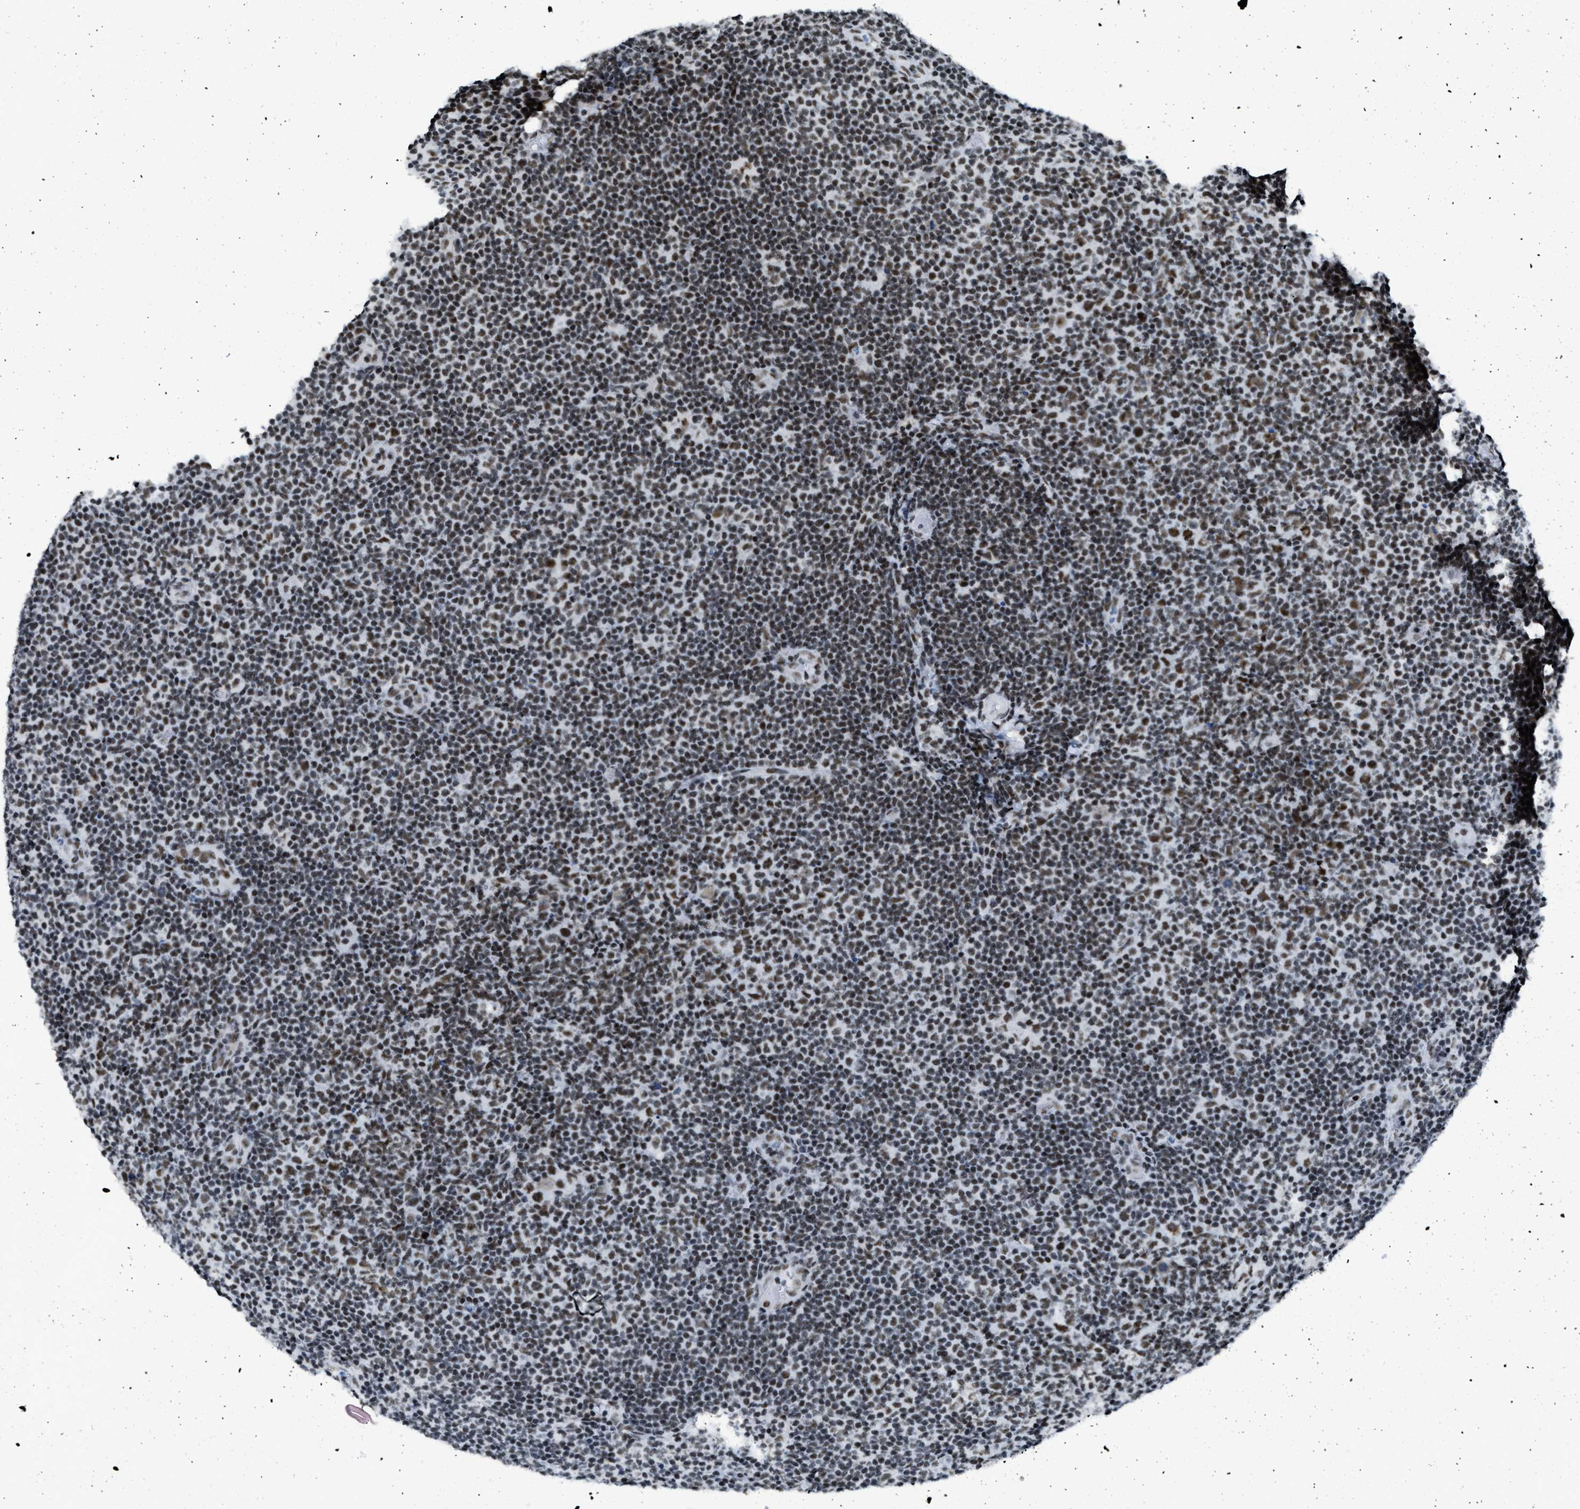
{"staining": {"intensity": "moderate", "quantity": ">75%", "location": "nuclear"}, "tissue": "lymphoma", "cell_type": "Tumor cells", "image_type": "cancer", "snomed": [{"axis": "morphology", "description": "Malignant lymphoma, non-Hodgkin's type, Low grade"}, {"axis": "topography", "description": "Lymph node"}], "caption": "A high-resolution micrograph shows immunohistochemistry staining of lymphoma, which demonstrates moderate nuclear positivity in approximately >75% of tumor cells.", "gene": "SCAF4", "patient": {"sex": "male", "age": 83}}